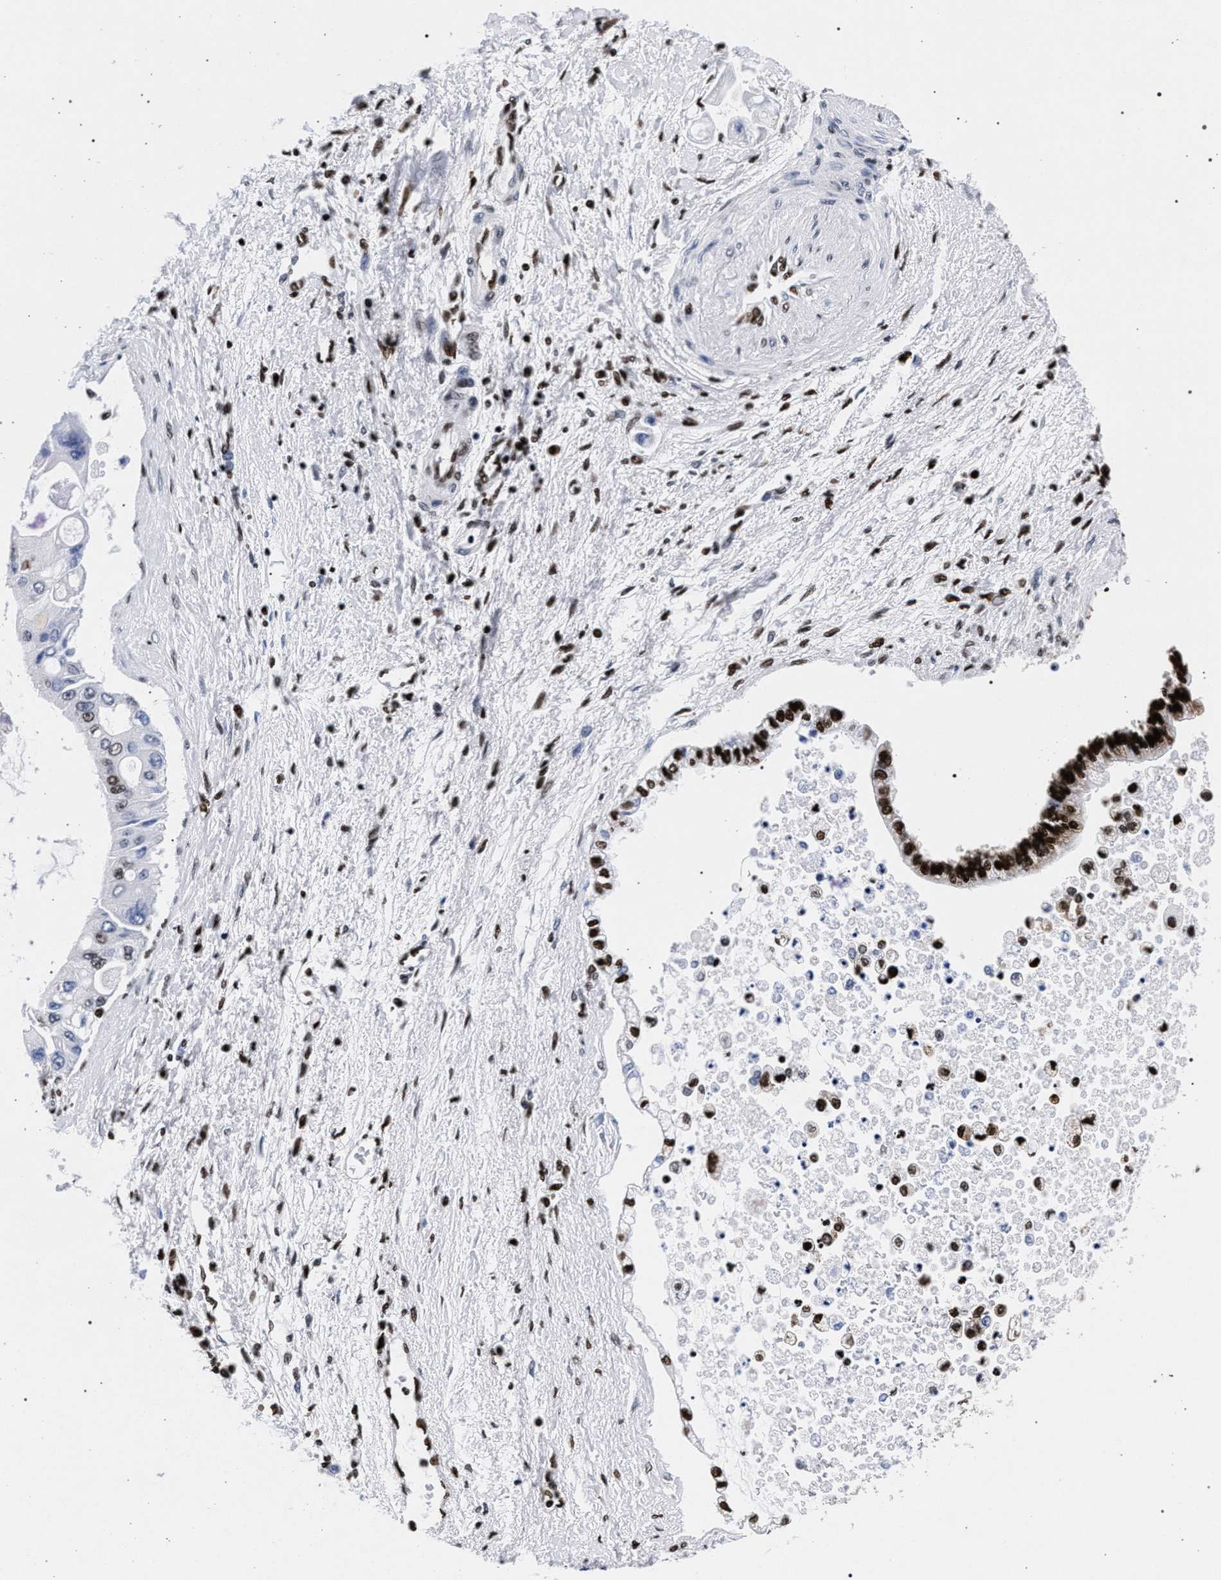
{"staining": {"intensity": "weak", "quantity": "<25%", "location": "nuclear"}, "tissue": "liver cancer", "cell_type": "Tumor cells", "image_type": "cancer", "snomed": [{"axis": "morphology", "description": "Cholangiocarcinoma"}, {"axis": "topography", "description": "Liver"}], "caption": "The photomicrograph exhibits no staining of tumor cells in liver cholangiocarcinoma.", "gene": "HNRNPA1", "patient": {"sex": "male", "age": 50}}